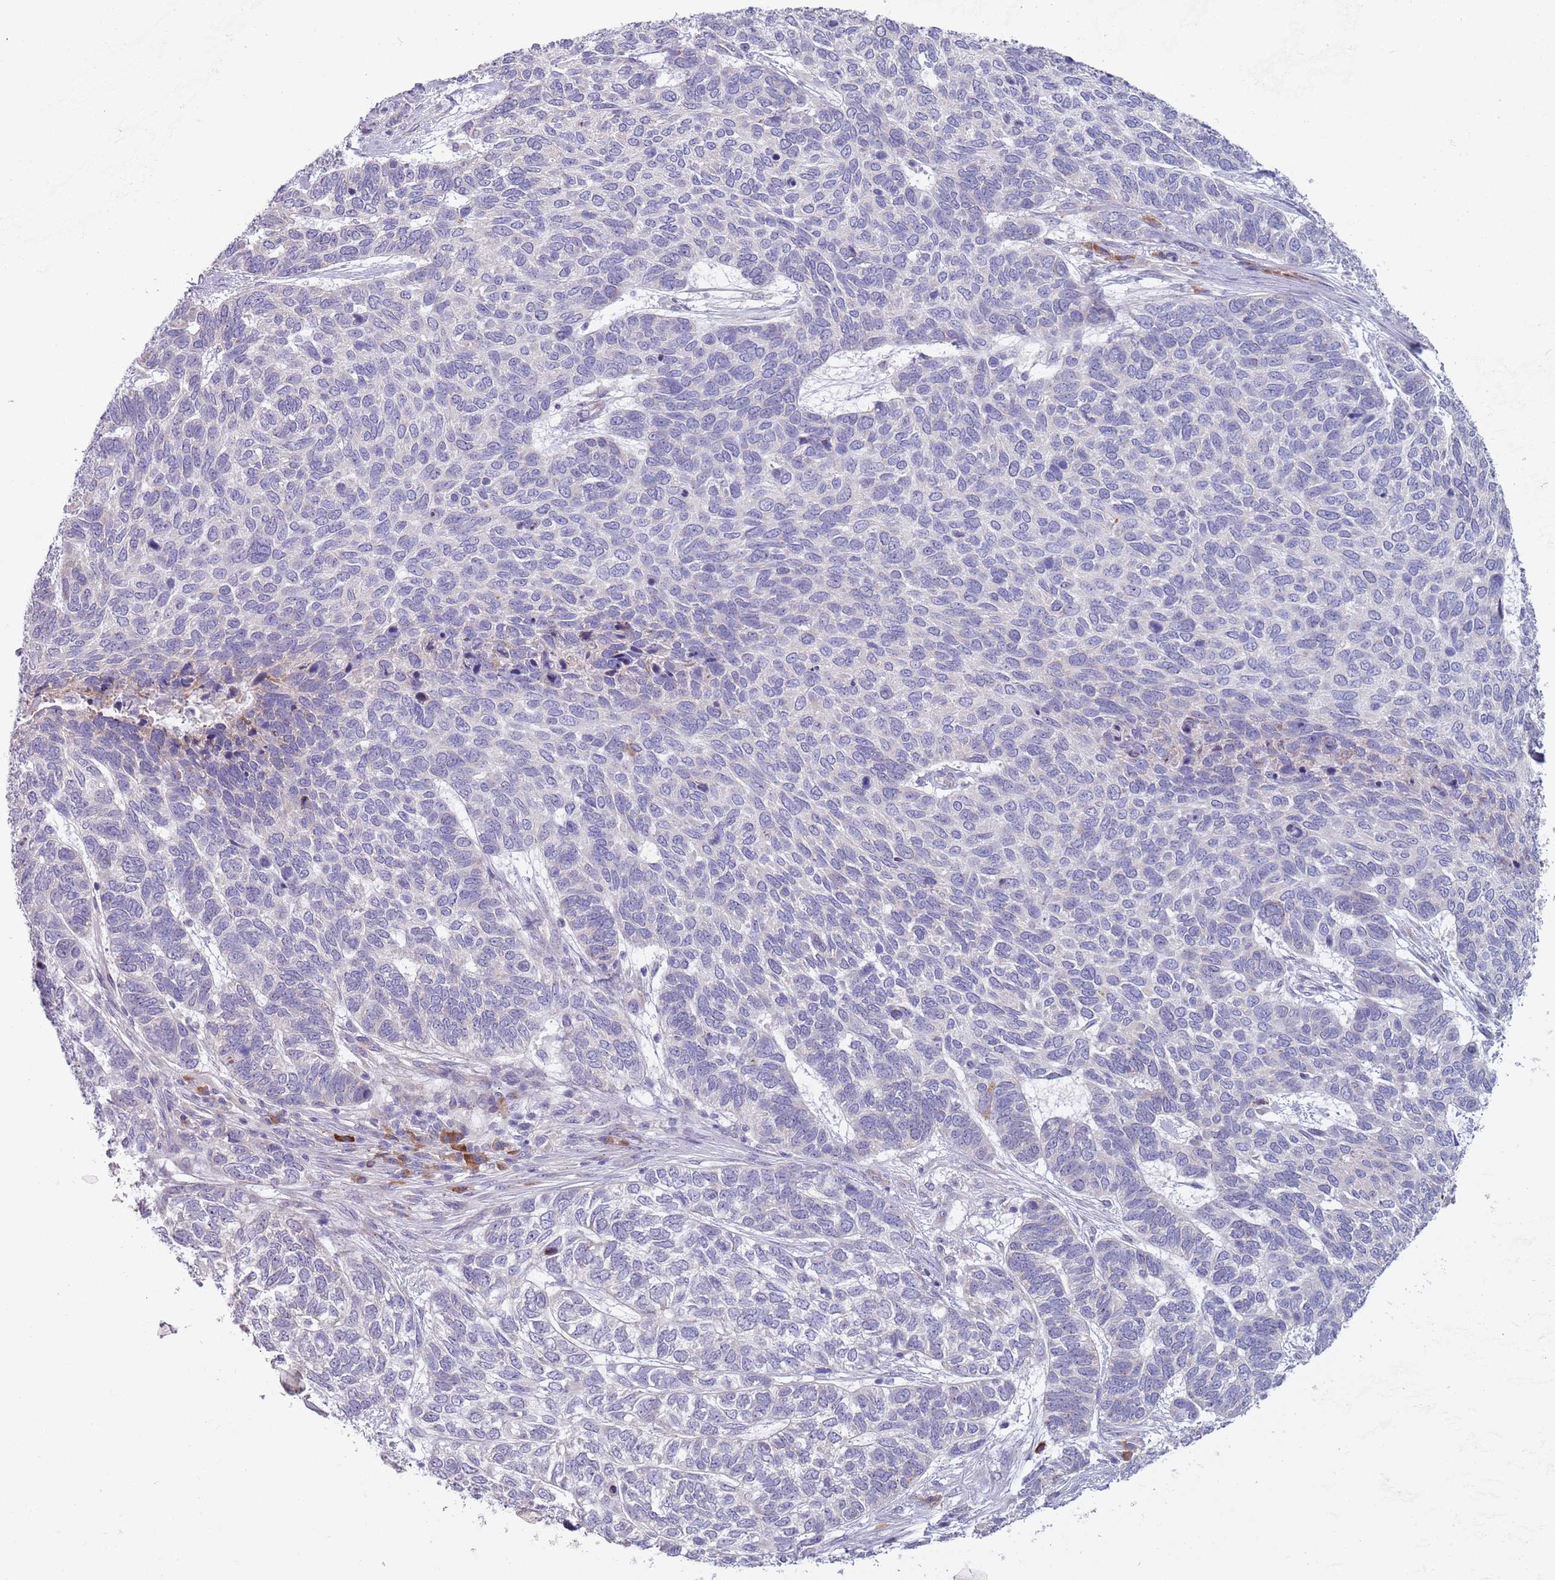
{"staining": {"intensity": "negative", "quantity": "none", "location": "none"}, "tissue": "skin cancer", "cell_type": "Tumor cells", "image_type": "cancer", "snomed": [{"axis": "morphology", "description": "Basal cell carcinoma"}, {"axis": "topography", "description": "Skin"}], "caption": "Tumor cells show no significant protein positivity in basal cell carcinoma (skin). (Brightfield microscopy of DAB IHC at high magnification).", "gene": "LTB", "patient": {"sex": "female", "age": 65}}